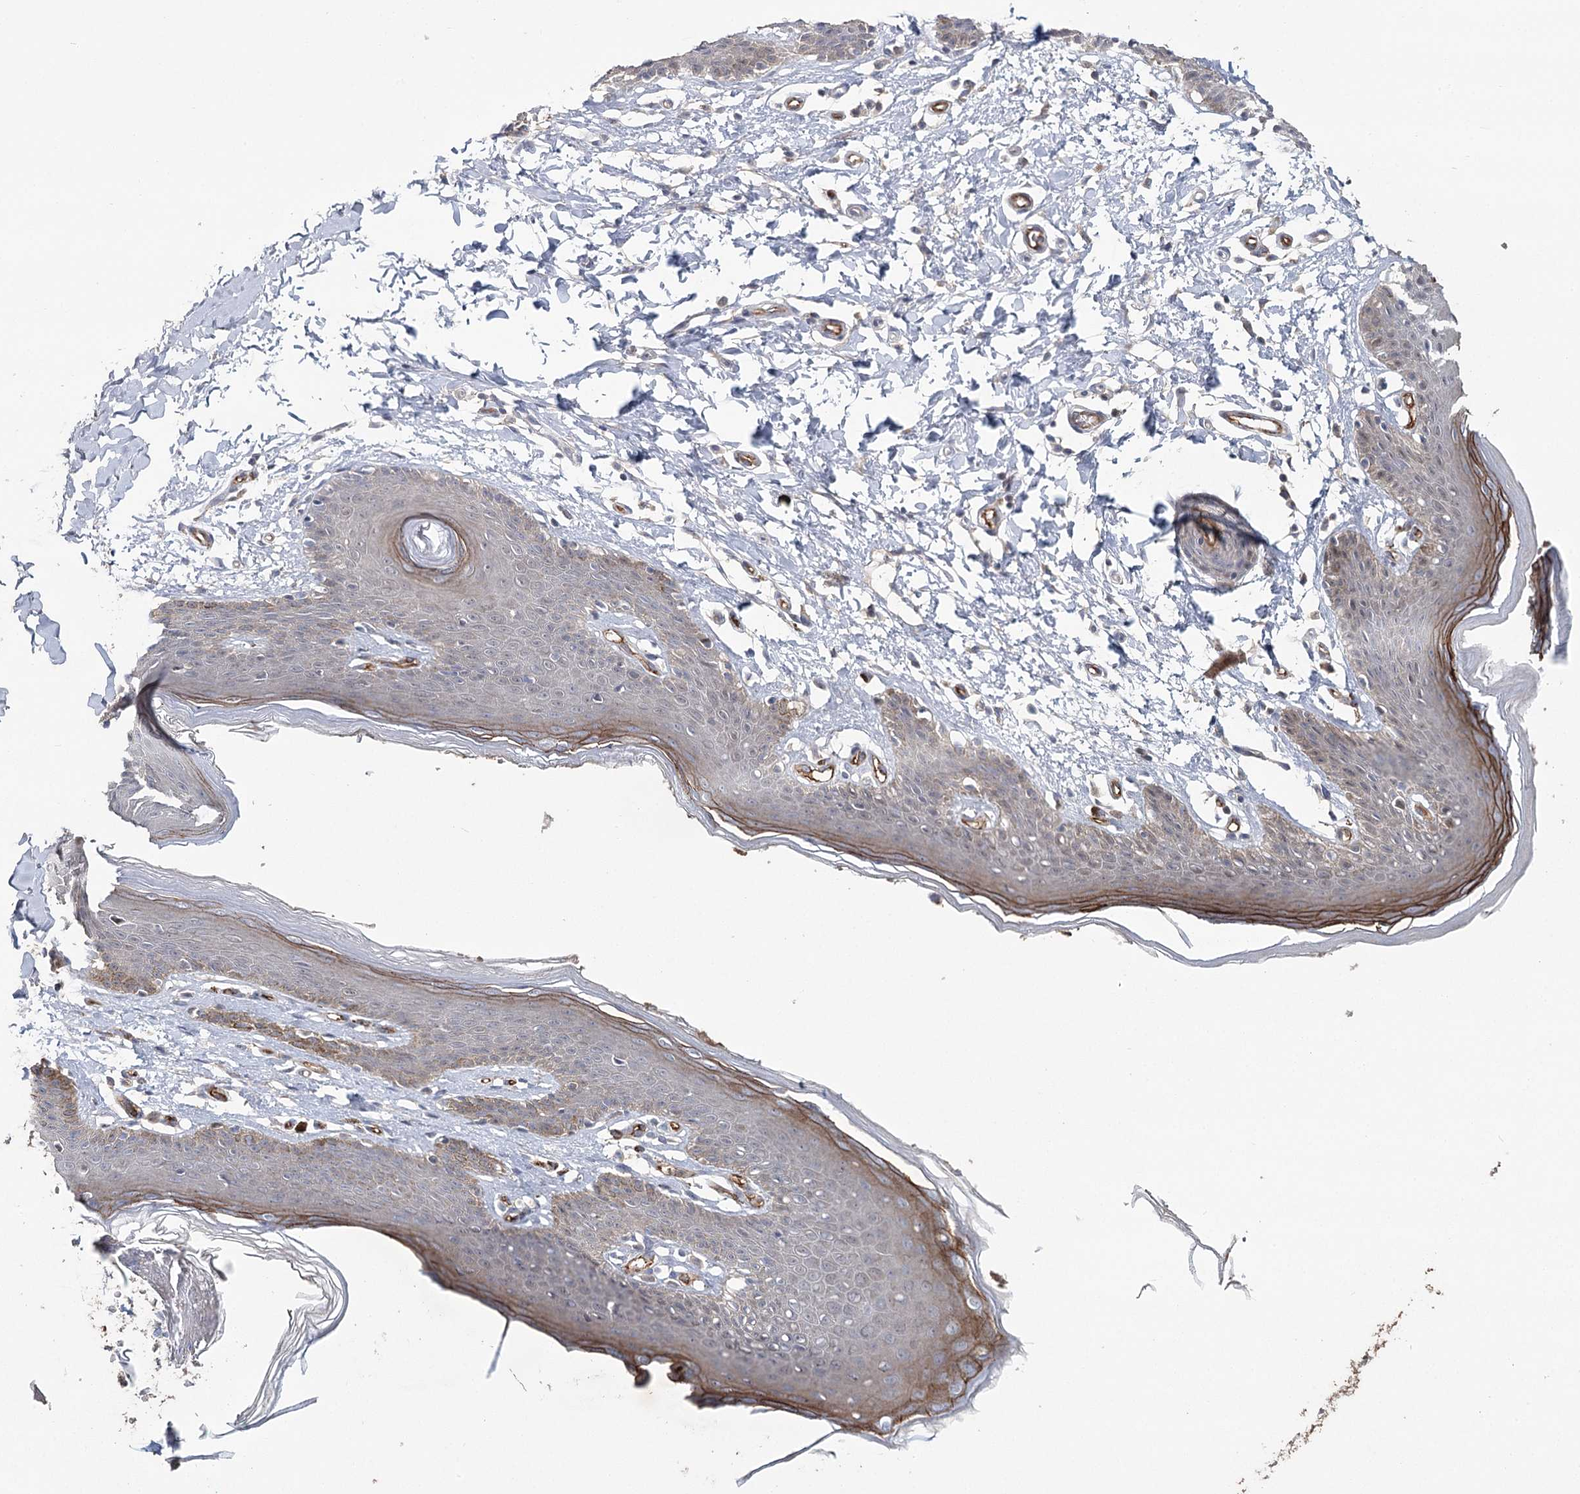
{"staining": {"intensity": "moderate", "quantity": "25%-75%", "location": "cytoplasmic/membranous"}, "tissue": "skin", "cell_type": "Epidermal cells", "image_type": "normal", "snomed": [{"axis": "morphology", "description": "Normal tissue, NOS"}, {"axis": "topography", "description": "Vulva"}], "caption": "Skin stained with DAB immunohistochemistry (IHC) reveals medium levels of moderate cytoplasmic/membranous staining in about 25%-75% of epidermal cells.", "gene": "MAP3K13", "patient": {"sex": "female", "age": 66}}